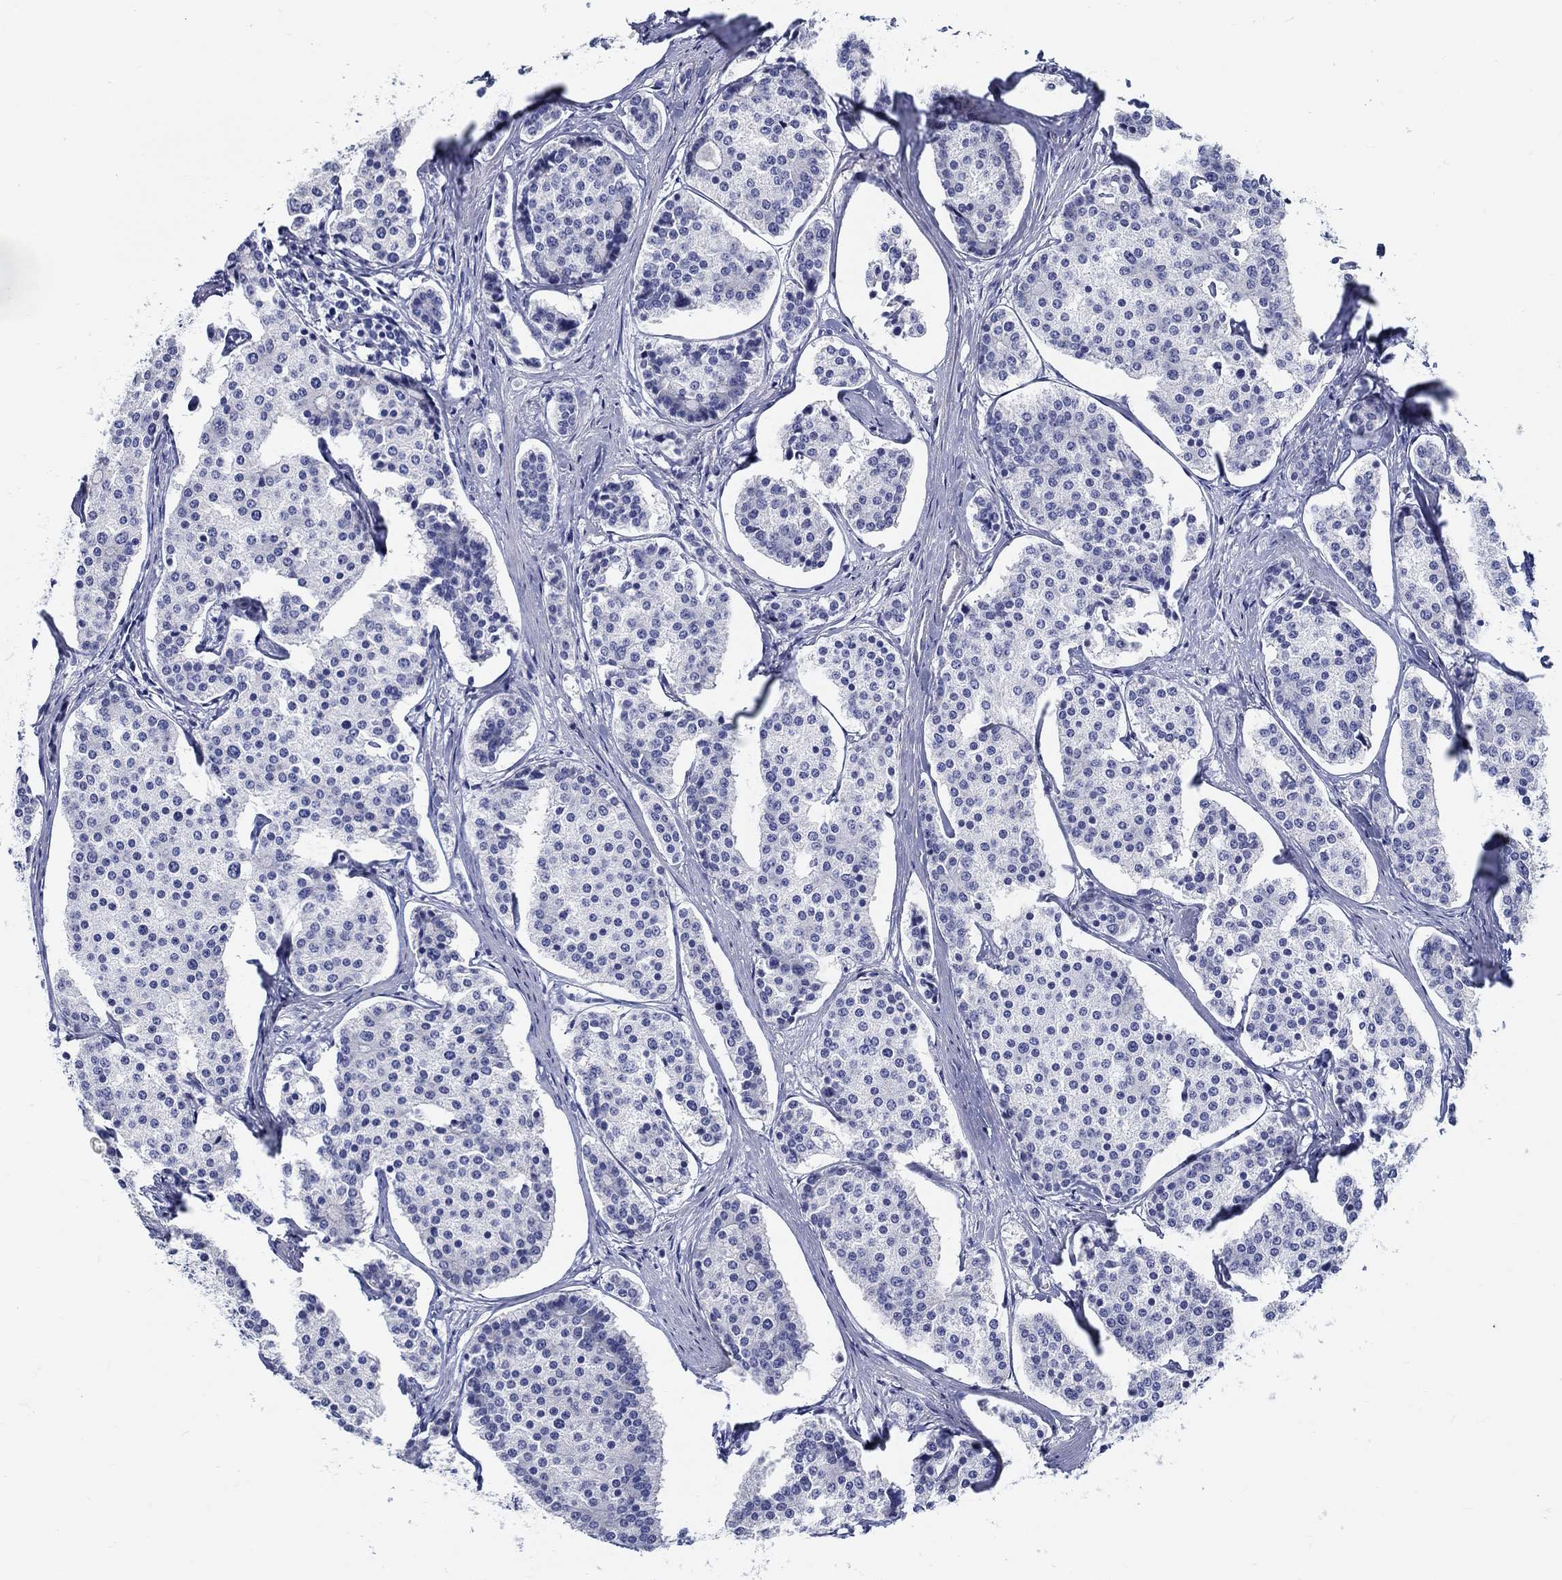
{"staining": {"intensity": "negative", "quantity": "none", "location": "none"}, "tissue": "carcinoid", "cell_type": "Tumor cells", "image_type": "cancer", "snomed": [{"axis": "morphology", "description": "Carcinoid, malignant, NOS"}, {"axis": "topography", "description": "Small intestine"}], "caption": "IHC of human carcinoid reveals no staining in tumor cells.", "gene": "CRYGS", "patient": {"sex": "female", "age": 65}}